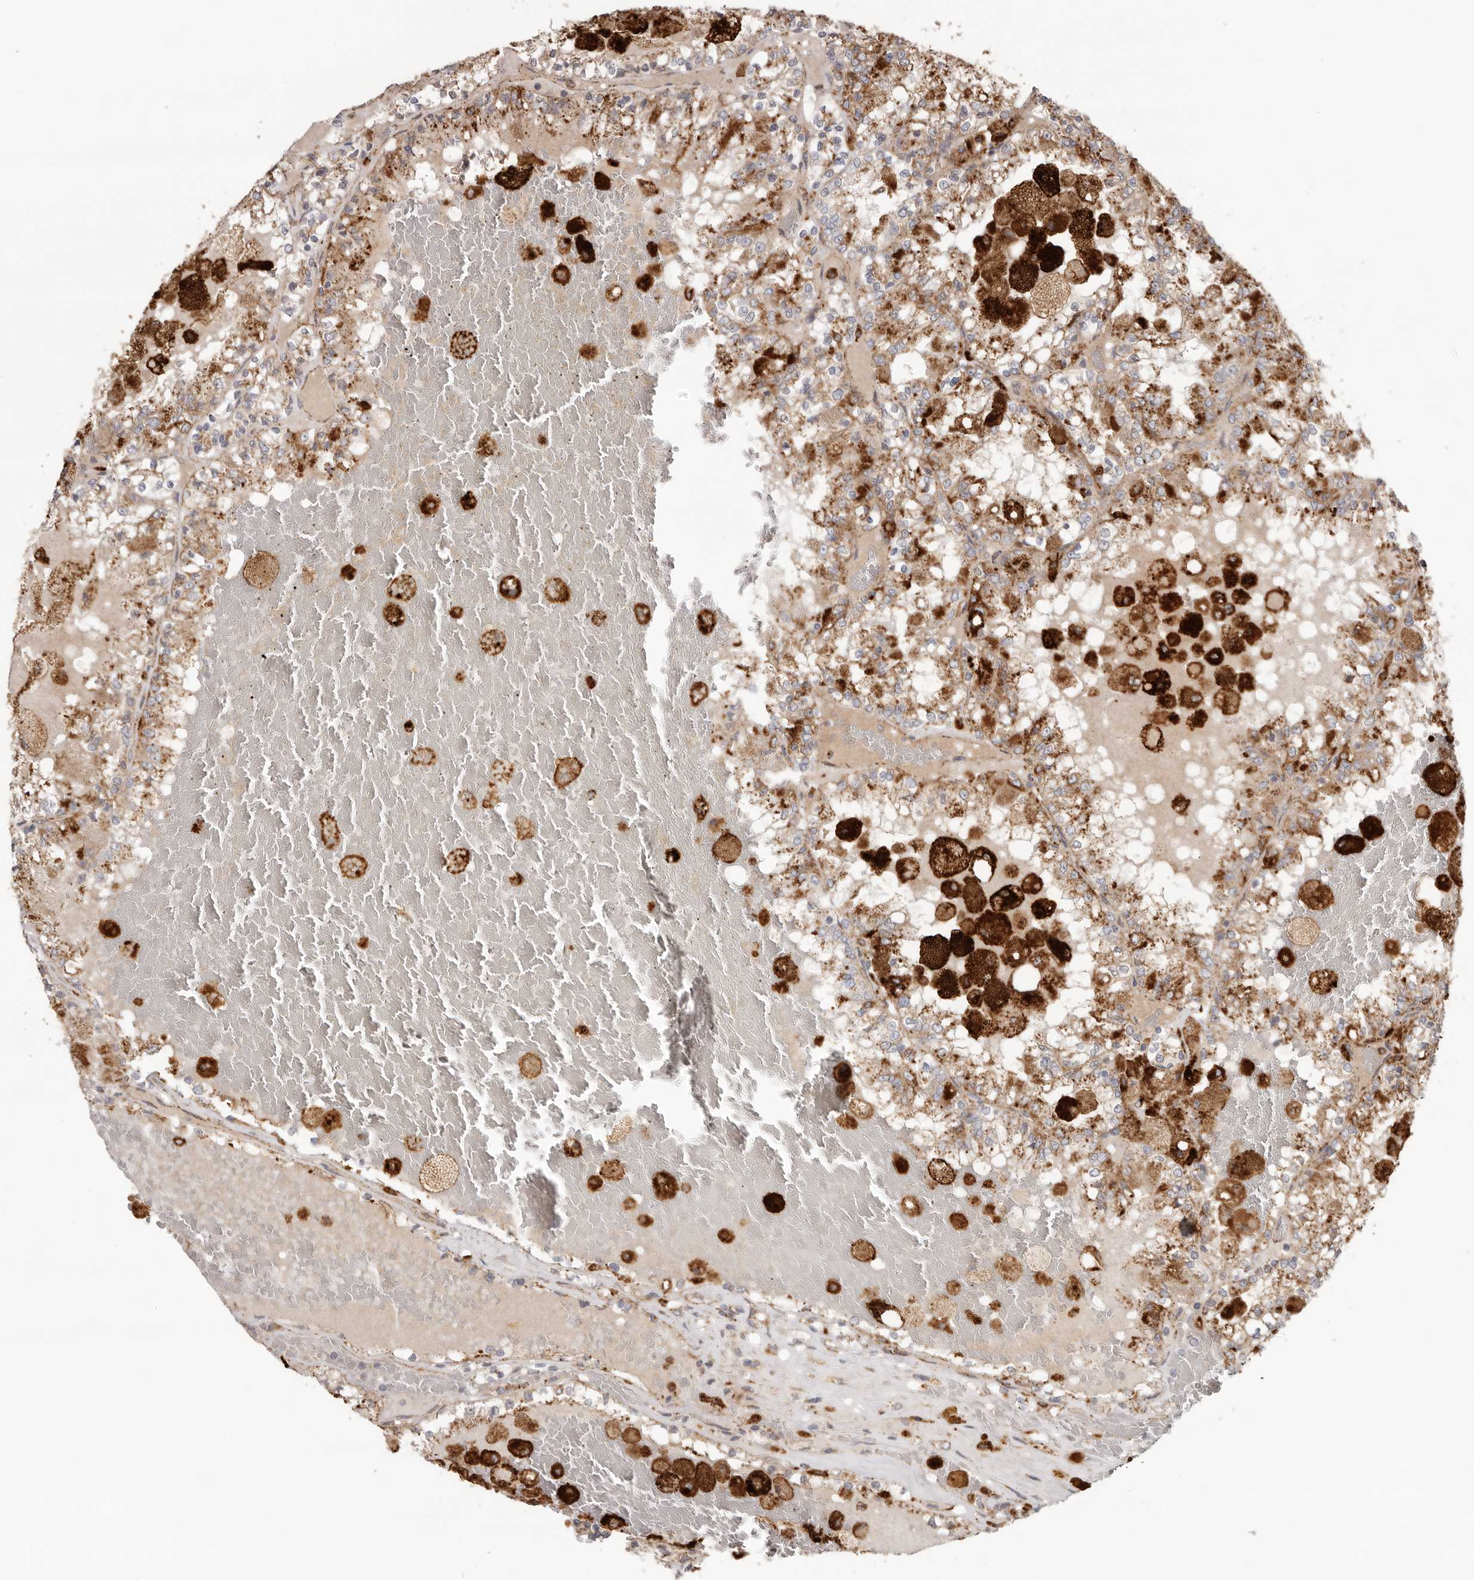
{"staining": {"intensity": "moderate", "quantity": ">75%", "location": "cytoplasmic/membranous"}, "tissue": "renal cancer", "cell_type": "Tumor cells", "image_type": "cancer", "snomed": [{"axis": "morphology", "description": "Adenocarcinoma, NOS"}, {"axis": "topography", "description": "Kidney"}], "caption": "About >75% of tumor cells in human renal cancer exhibit moderate cytoplasmic/membranous protein staining as visualized by brown immunohistochemical staining.", "gene": "GRN", "patient": {"sex": "female", "age": 56}}